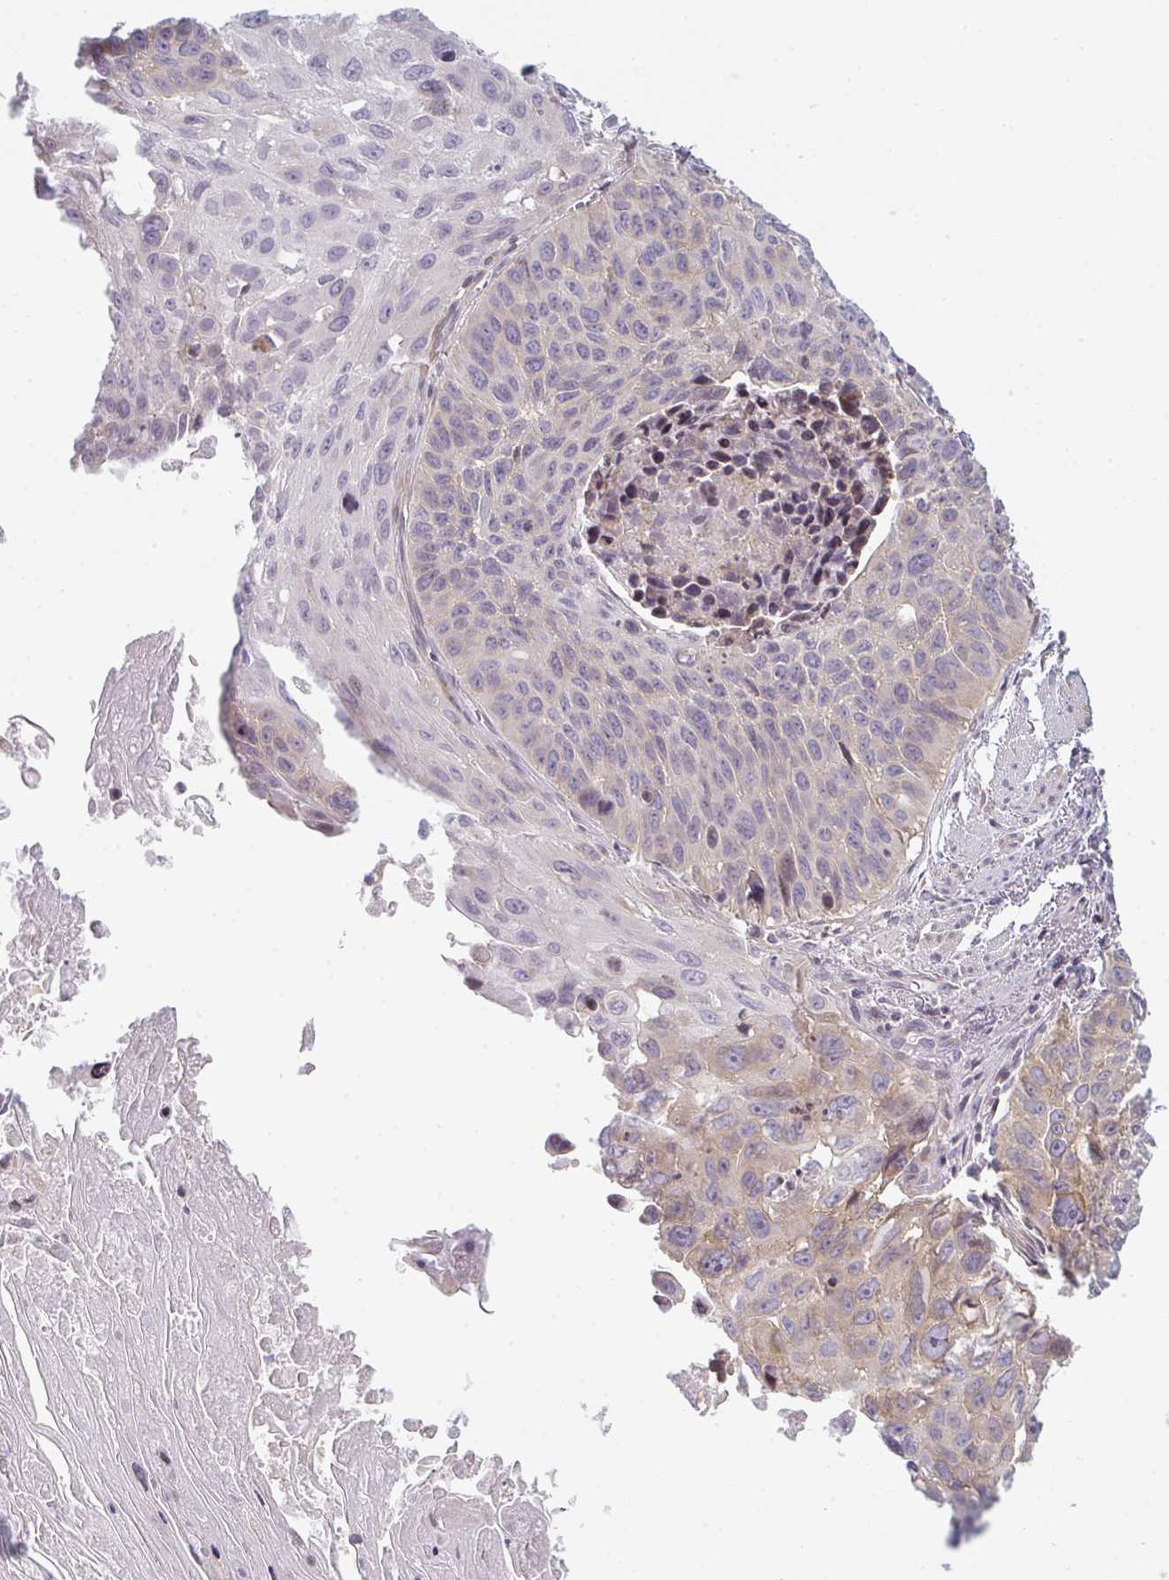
{"staining": {"intensity": "weak", "quantity": "<25%", "location": "cytoplasmic/membranous"}, "tissue": "lung cancer", "cell_type": "Tumor cells", "image_type": "cancer", "snomed": [{"axis": "morphology", "description": "Squamous cell carcinoma, NOS"}, {"axis": "topography", "description": "Lung"}], "caption": "Immunohistochemical staining of human squamous cell carcinoma (lung) displays no significant positivity in tumor cells.", "gene": "TMEM237", "patient": {"sex": "male", "age": 71}}